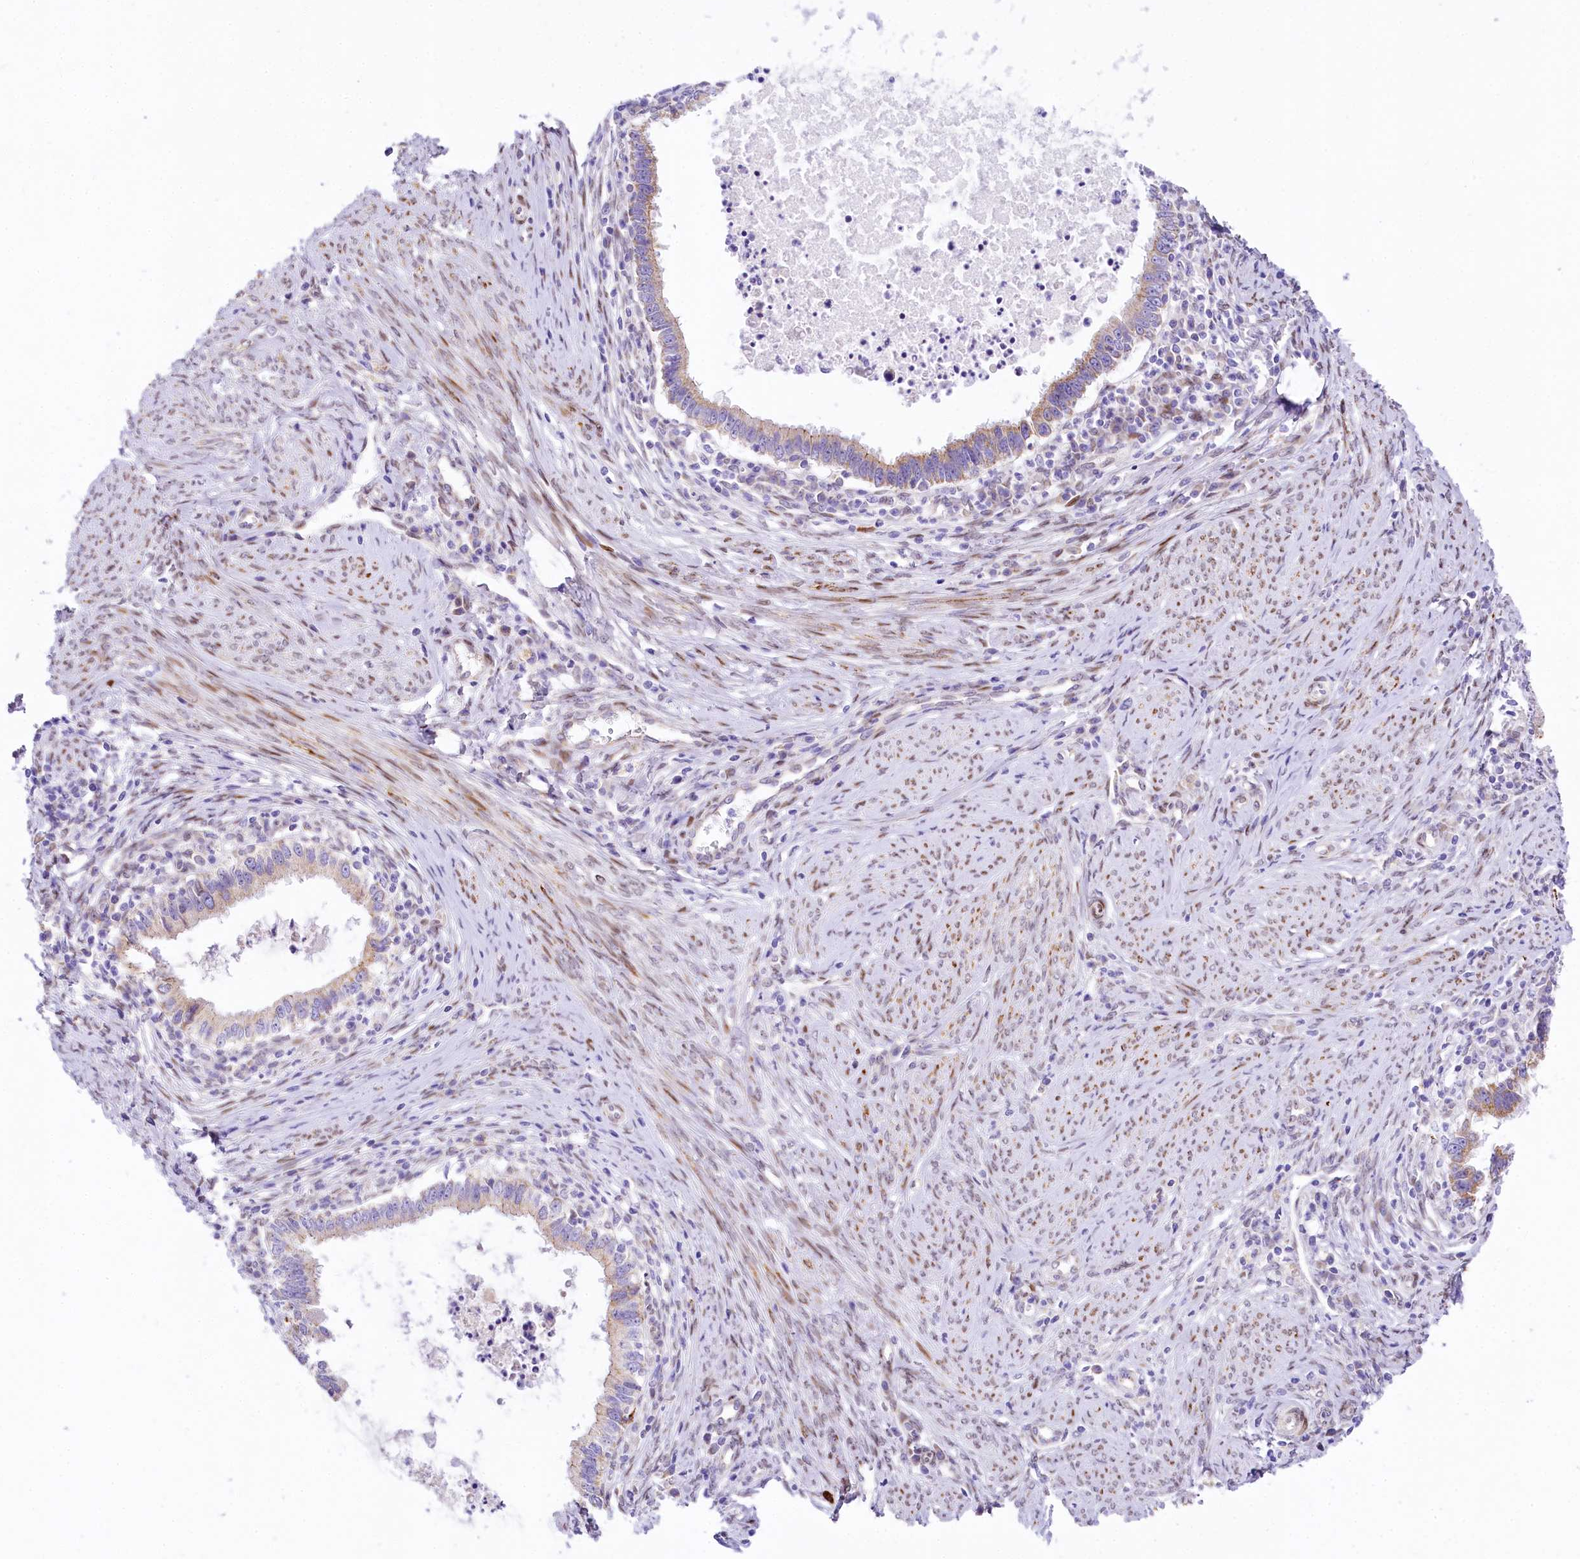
{"staining": {"intensity": "moderate", "quantity": "25%-75%", "location": "cytoplasmic/membranous"}, "tissue": "cervical cancer", "cell_type": "Tumor cells", "image_type": "cancer", "snomed": [{"axis": "morphology", "description": "Adenocarcinoma, NOS"}, {"axis": "topography", "description": "Cervix"}], "caption": "A brown stain highlights moderate cytoplasmic/membranous staining of a protein in cervical adenocarcinoma tumor cells. (Brightfield microscopy of DAB IHC at high magnification).", "gene": "PPIP5K2", "patient": {"sex": "female", "age": 36}}